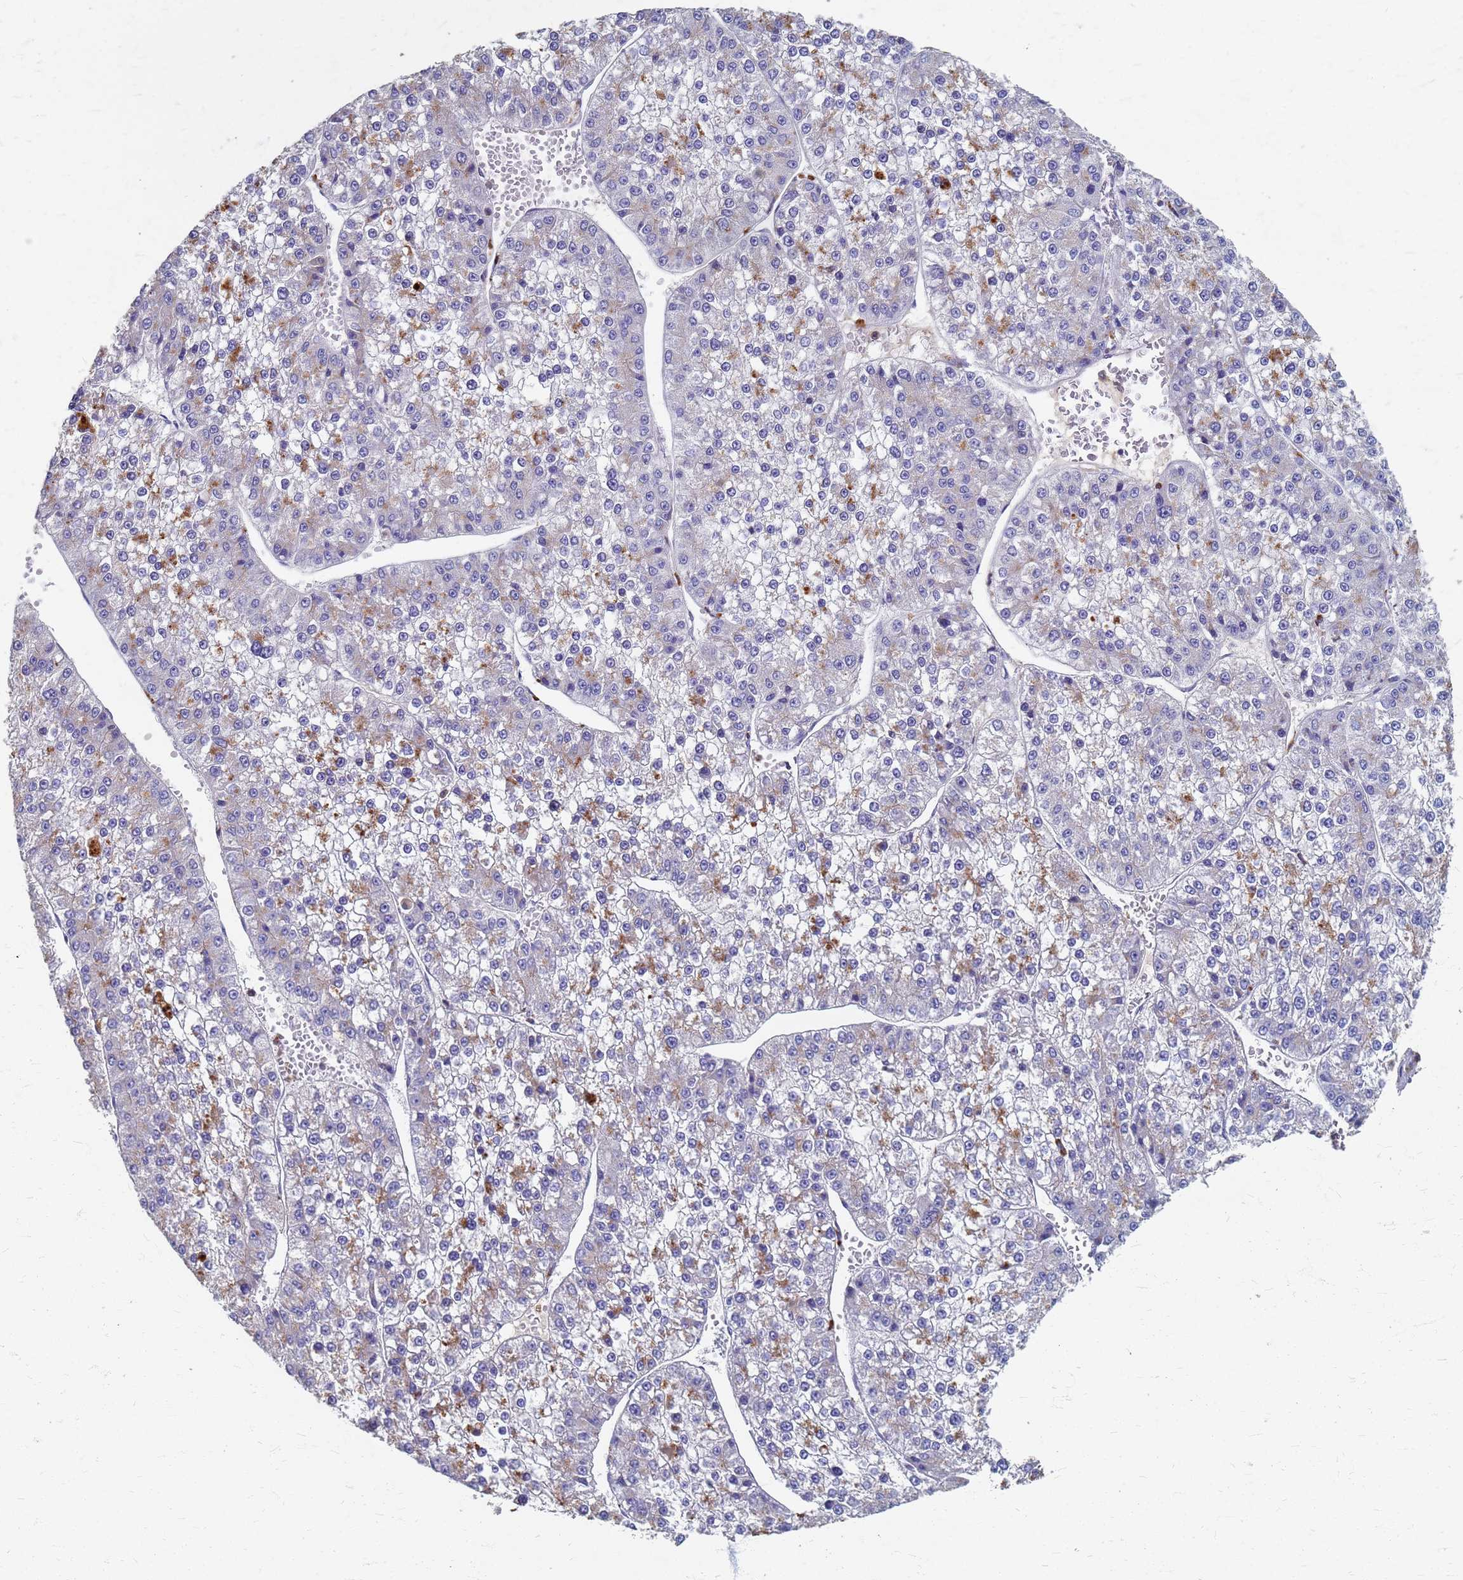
{"staining": {"intensity": "moderate", "quantity": "<25%", "location": "cytoplasmic/membranous"}, "tissue": "liver cancer", "cell_type": "Tumor cells", "image_type": "cancer", "snomed": [{"axis": "morphology", "description": "Carcinoma, Hepatocellular, NOS"}, {"axis": "topography", "description": "Liver"}], "caption": "Hepatocellular carcinoma (liver) stained with a protein marker shows moderate staining in tumor cells.", "gene": "KRCC1", "patient": {"sex": "female", "age": 73}}